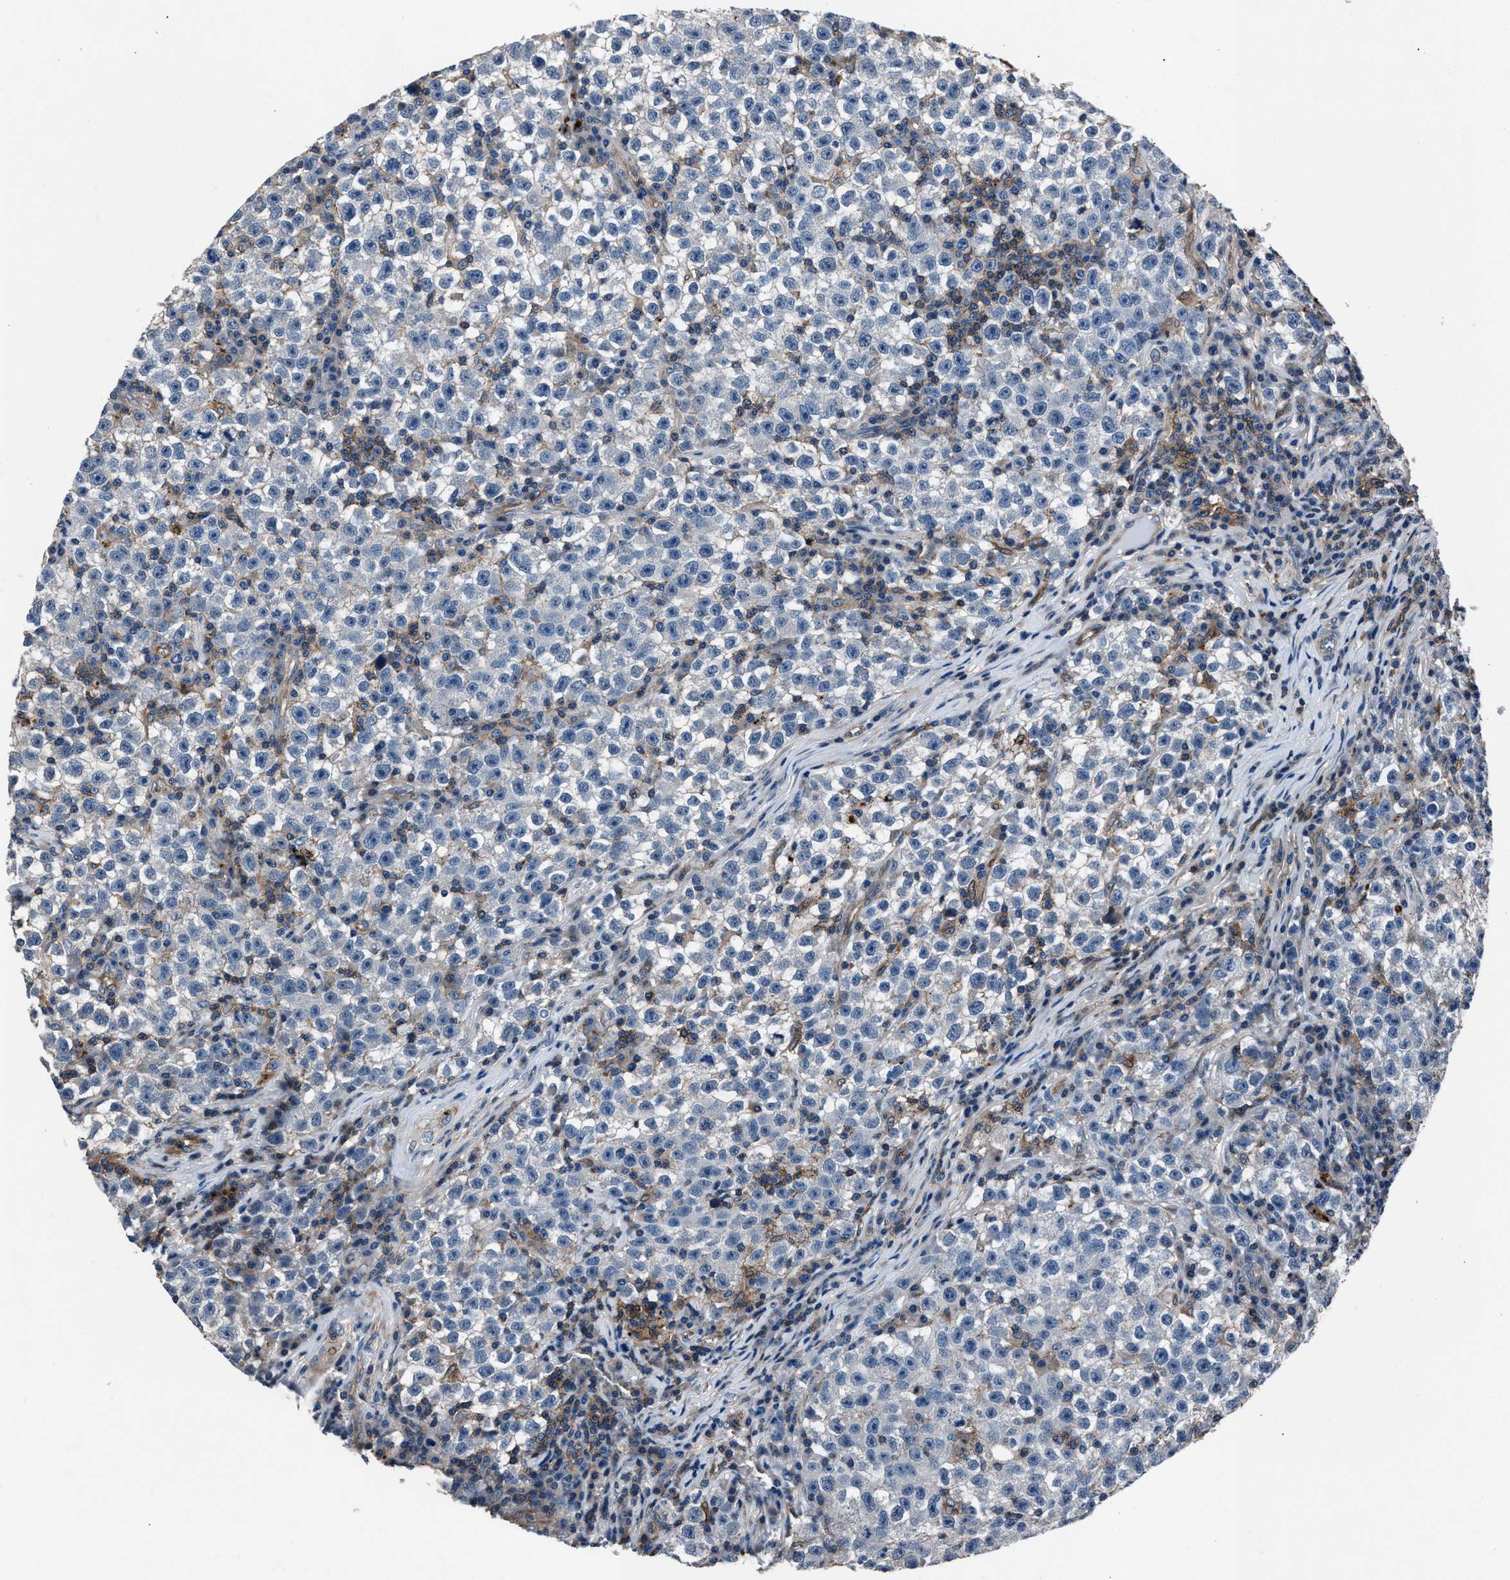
{"staining": {"intensity": "negative", "quantity": "none", "location": "none"}, "tissue": "testis cancer", "cell_type": "Tumor cells", "image_type": "cancer", "snomed": [{"axis": "morphology", "description": "Seminoma, NOS"}, {"axis": "topography", "description": "Testis"}], "caption": "A micrograph of seminoma (testis) stained for a protein reveals no brown staining in tumor cells. (Brightfield microscopy of DAB immunohistochemistry (IHC) at high magnification).", "gene": "MFSD11", "patient": {"sex": "male", "age": 22}}